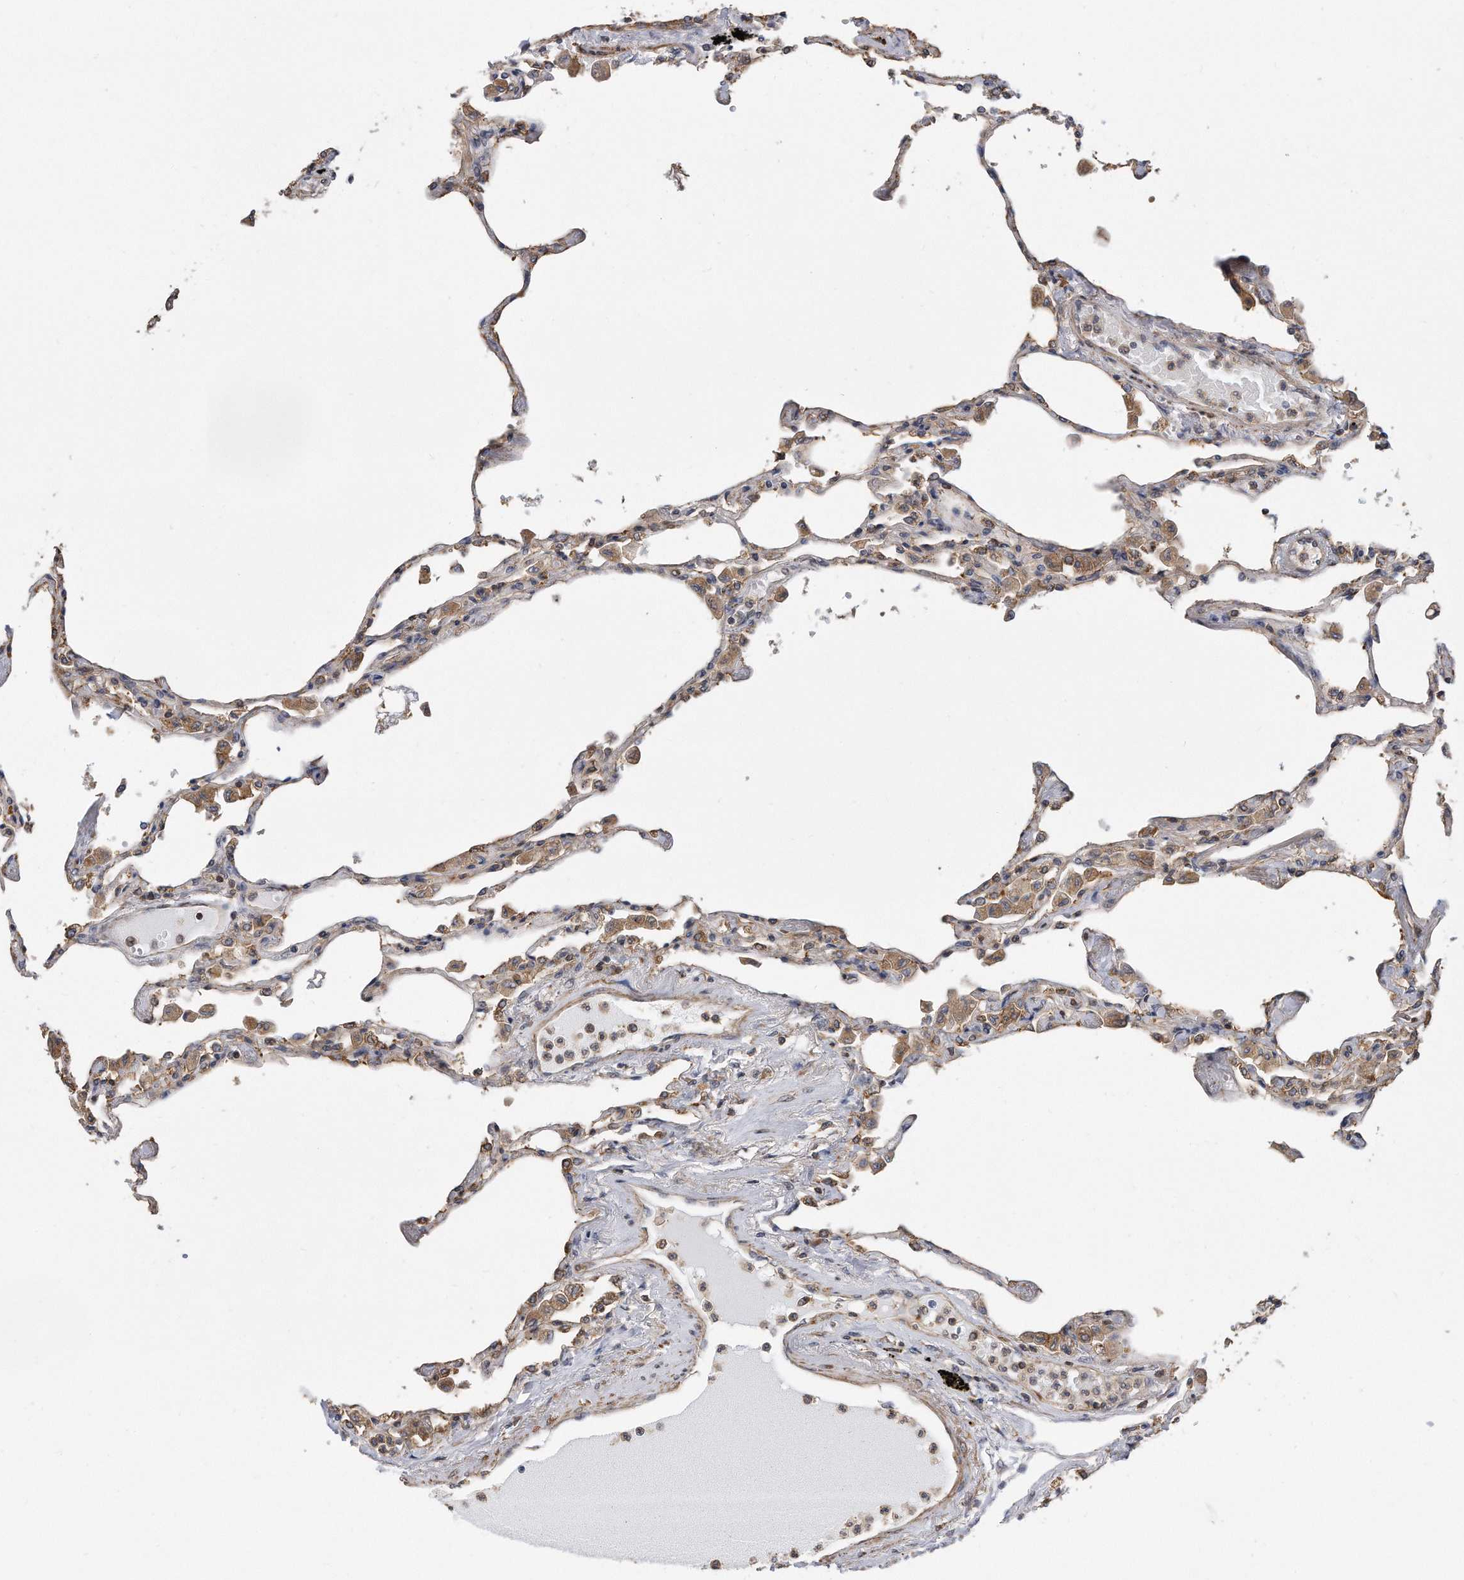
{"staining": {"intensity": "moderate", "quantity": "25%-75%", "location": "cytoplasmic/membranous"}, "tissue": "lung", "cell_type": "Alveolar cells", "image_type": "normal", "snomed": [{"axis": "morphology", "description": "Normal tissue, NOS"}, {"axis": "topography", "description": "Bronchus"}, {"axis": "topography", "description": "Lung"}], "caption": "Approximately 25%-75% of alveolar cells in benign lung show moderate cytoplasmic/membranous protein positivity as visualized by brown immunohistochemical staining.", "gene": "TCP1", "patient": {"sex": "female", "age": 49}}